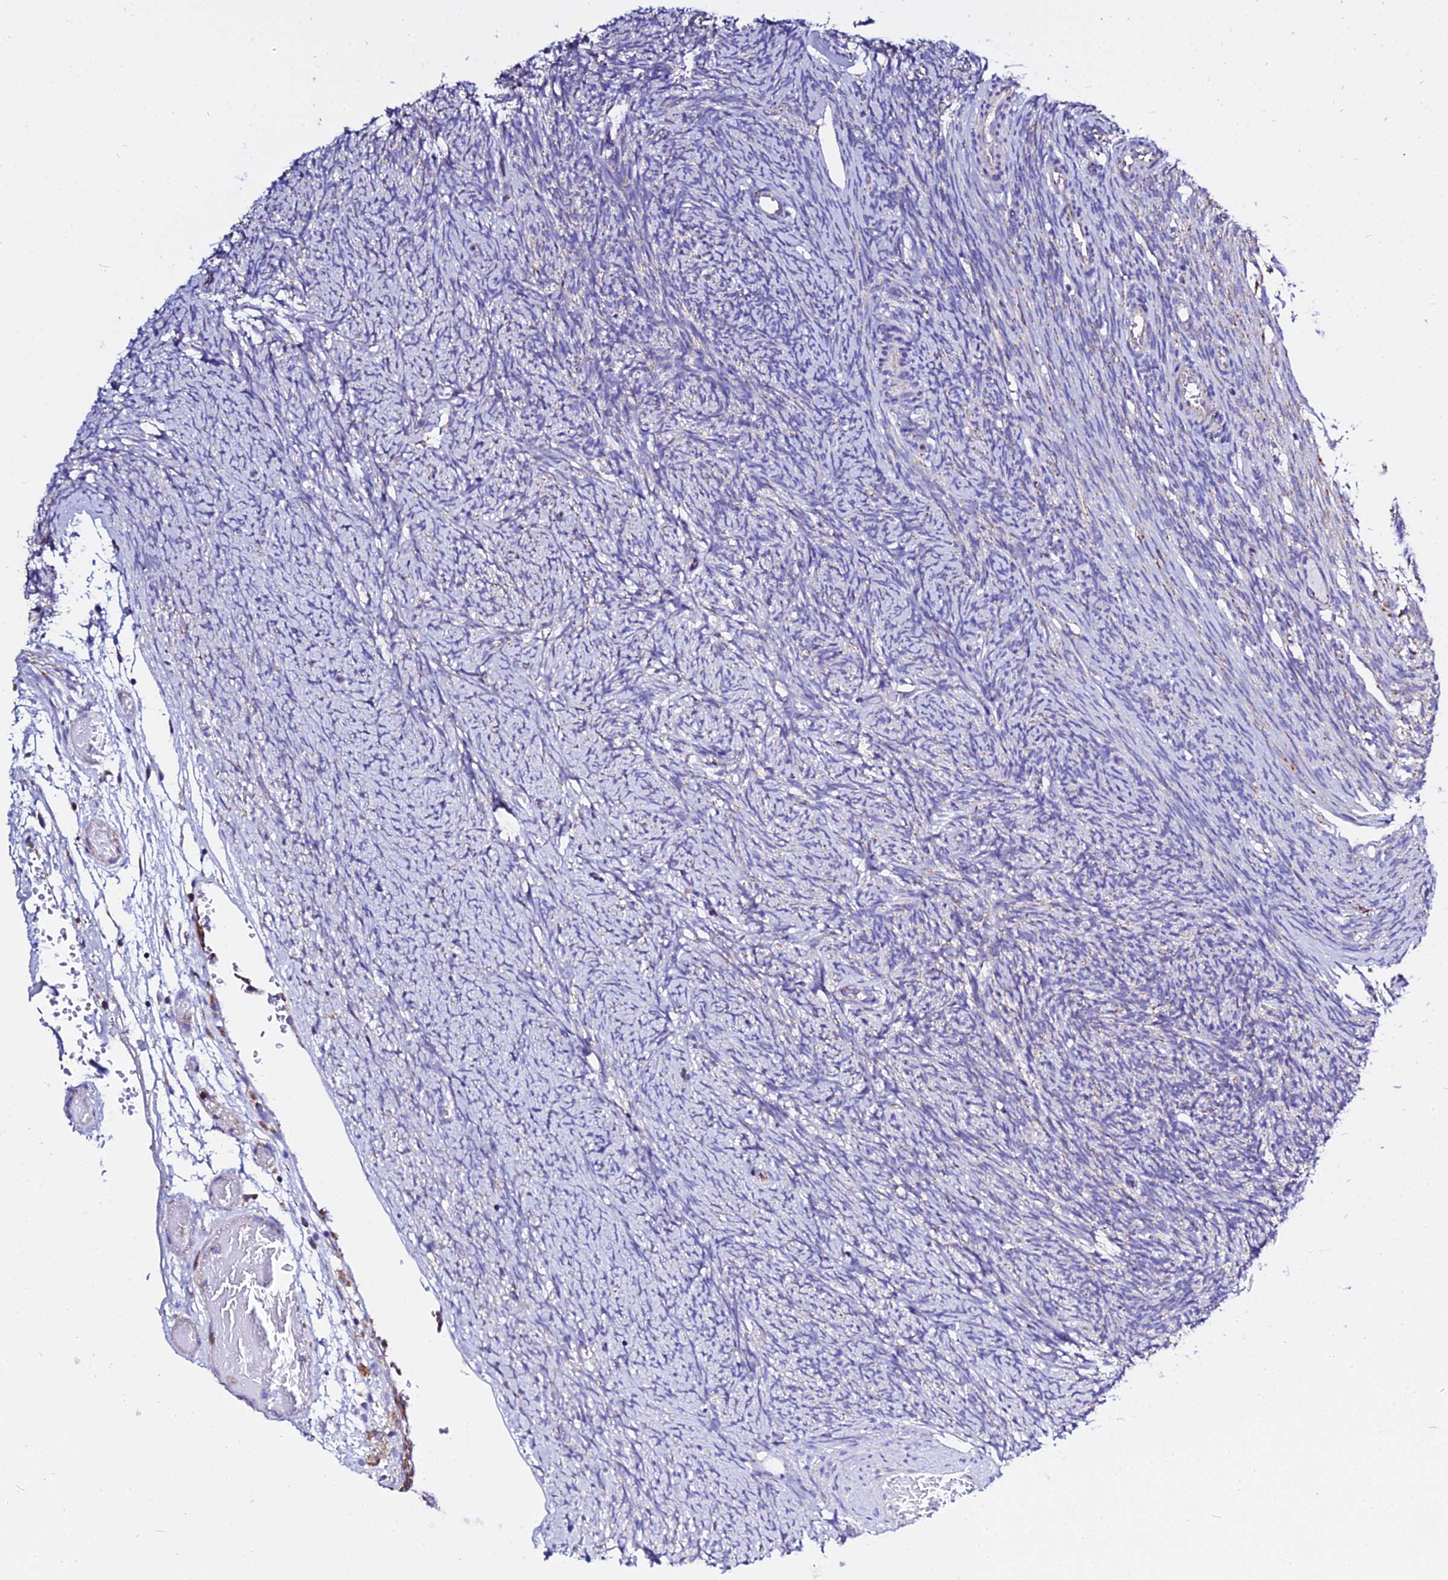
{"staining": {"intensity": "moderate", "quantity": ">75%", "location": "cytoplasmic/membranous"}, "tissue": "ovary", "cell_type": "Follicle cells", "image_type": "normal", "snomed": [{"axis": "morphology", "description": "Normal tissue, NOS"}, {"axis": "topography", "description": "Ovary"}], "caption": "A photomicrograph of human ovary stained for a protein shows moderate cytoplasmic/membranous brown staining in follicle cells. (Stains: DAB (3,3'-diaminobenzidine) in brown, nuclei in blue, Microscopy: brightfield microscopy at high magnification).", "gene": "ZNF573", "patient": {"sex": "female", "age": 44}}